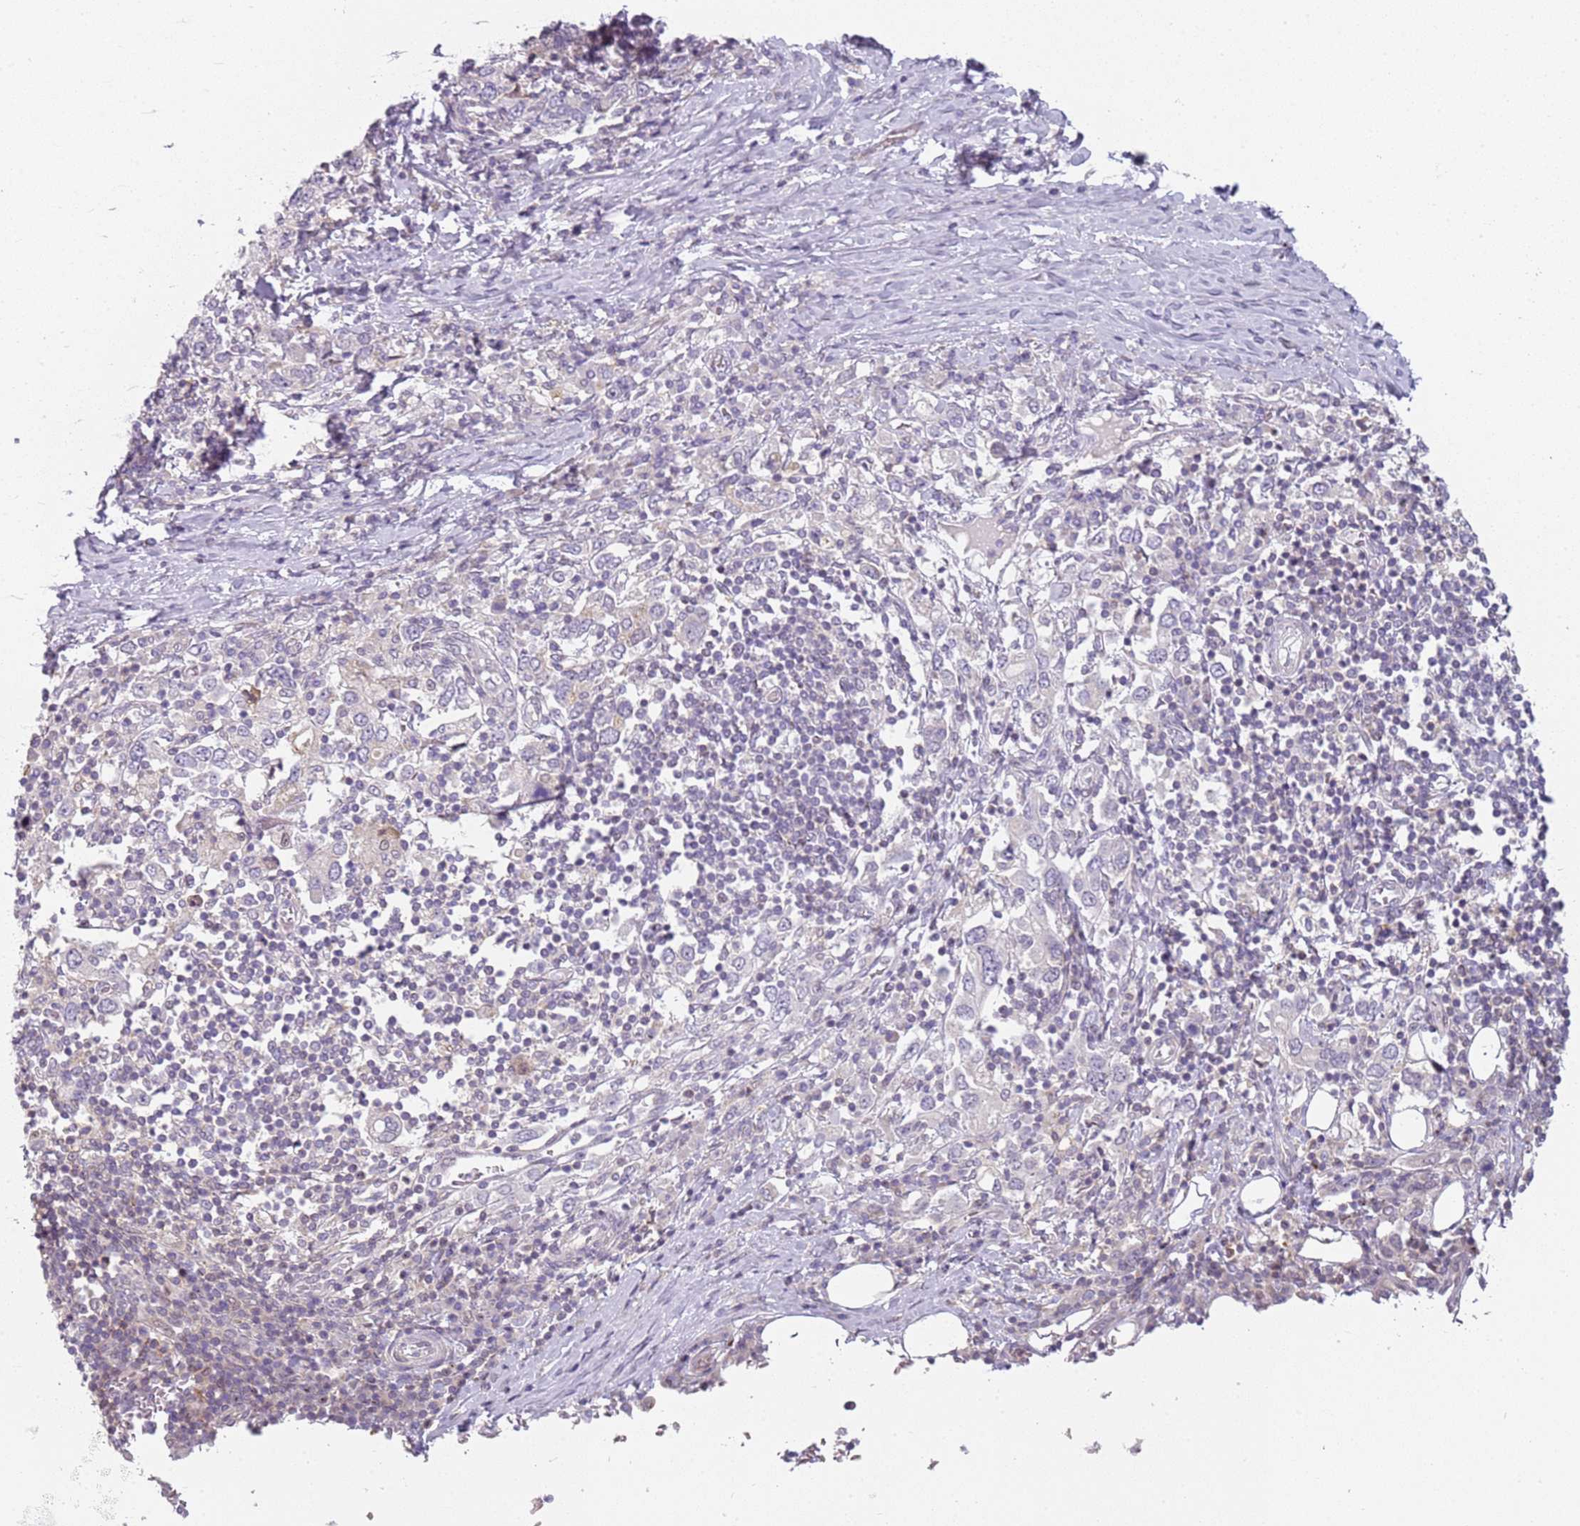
{"staining": {"intensity": "negative", "quantity": "none", "location": "none"}, "tissue": "stomach cancer", "cell_type": "Tumor cells", "image_type": "cancer", "snomed": [{"axis": "morphology", "description": "Adenocarcinoma, NOS"}, {"axis": "topography", "description": "Stomach, upper"}, {"axis": "topography", "description": "Stomach"}], "caption": "This is a micrograph of IHC staining of adenocarcinoma (stomach), which shows no positivity in tumor cells.", "gene": "DEFB116", "patient": {"sex": "male", "age": 62}}